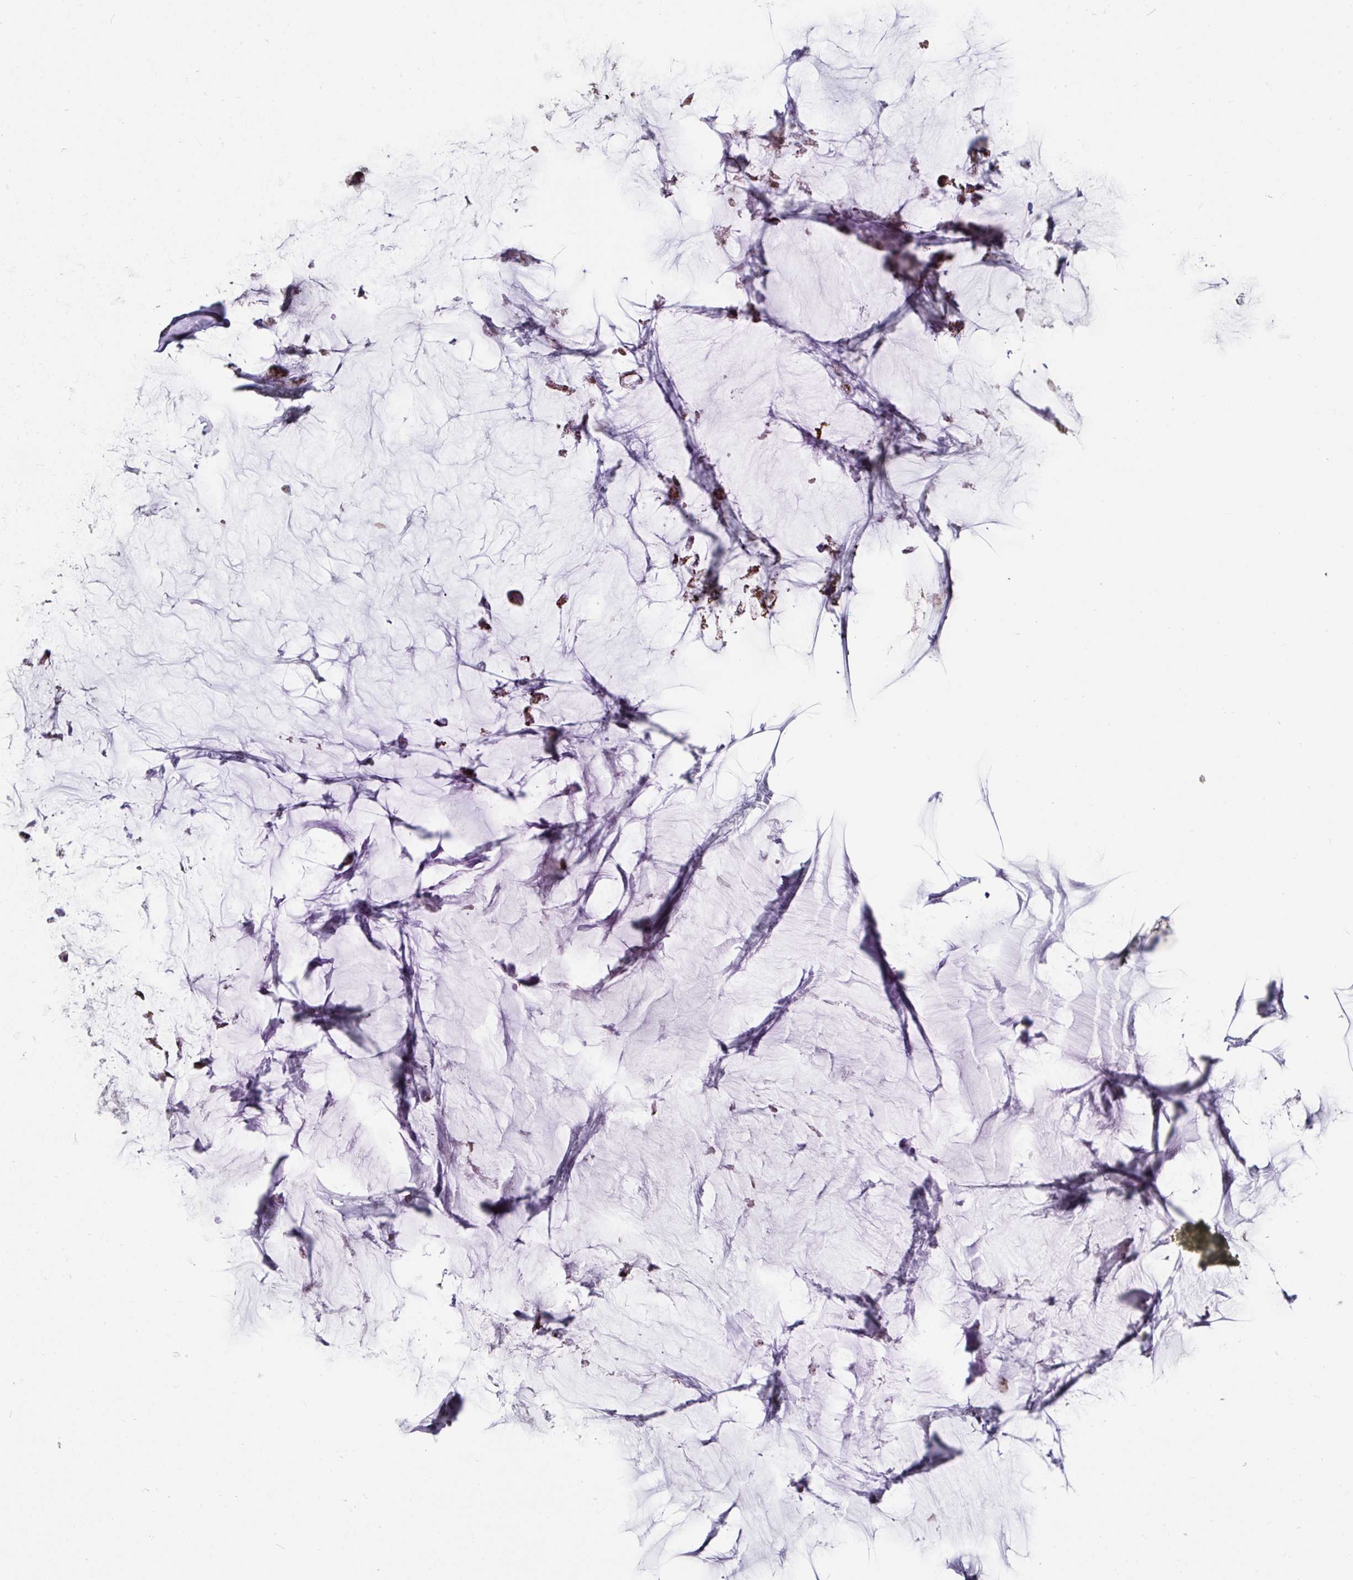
{"staining": {"intensity": "strong", "quantity": ">75%", "location": "cytoplasmic/membranous"}, "tissue": "ovarian cancer", "cell_type": "Tumor cells", "image_type": "cancer", "snomed": [{"axis": "morphology", "description": "Cystadenocarcinoma, mucinous, NOS"}, {"axis": "topography", "description": "Ovary"}], "caption": "Protein expression analysis of human ovarian mucinous cystadenocarcinoma reveals strong cytoplasmic/membranous expression in approximately >75% of tumor cells.", "gene": "OR2D3", "patient": {"sex": "female", "age": 39}}